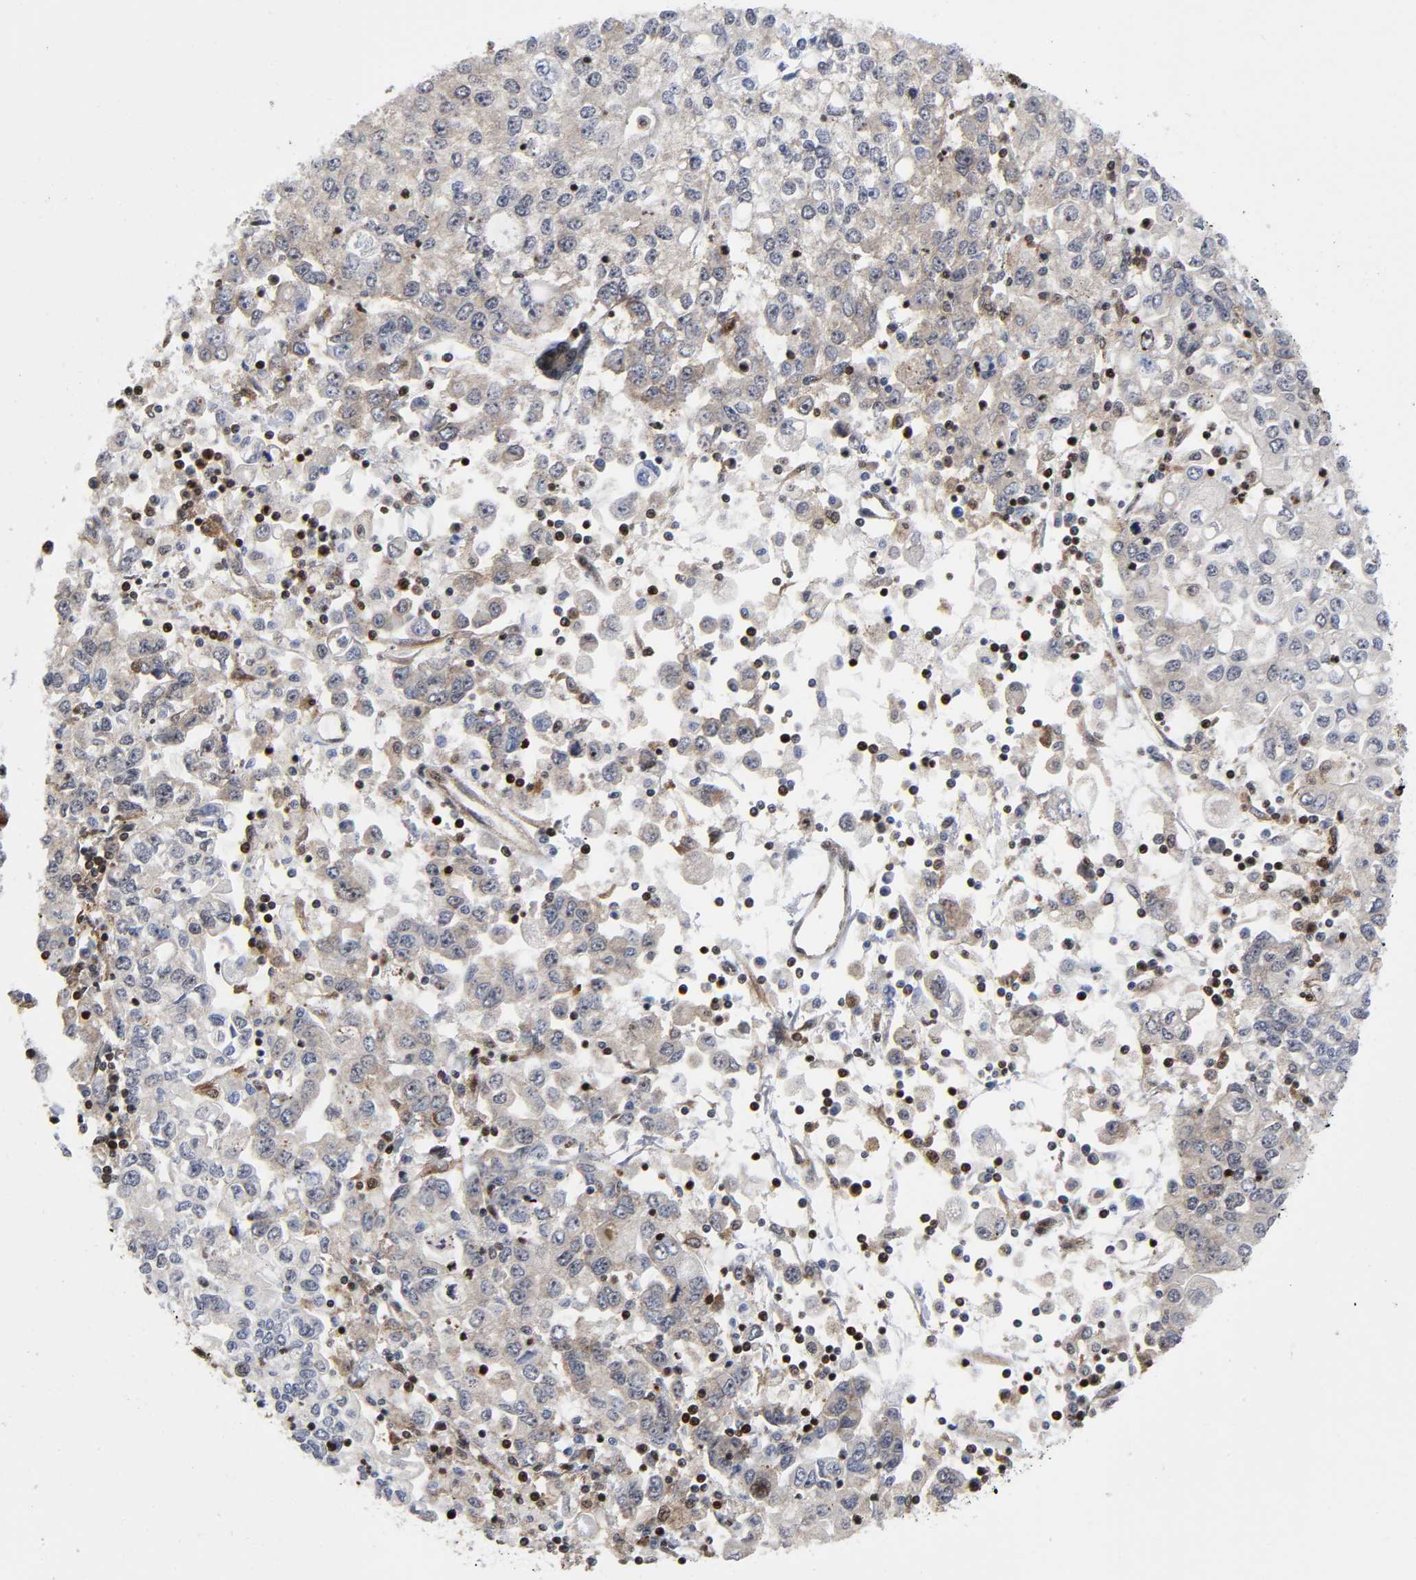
{"staining": {"intensity": "negative", "quantity": "none", "location": "none"}, "tissue": "stomach cancer", "cell_type": "Tumor cells", "image_type": "cancer", "snomed": [{"axis": "morphology", "description": "Adenocarcinoma, NOS"}, {"axis": "topography", "description": "Stomach, lower"}], "caption": "A photomicrograph of stomach cancer stained for a protein shows no brown staining in tumor cells.", "gene": "MAPK1", "patient": {"sex": "female", "age": 72}}